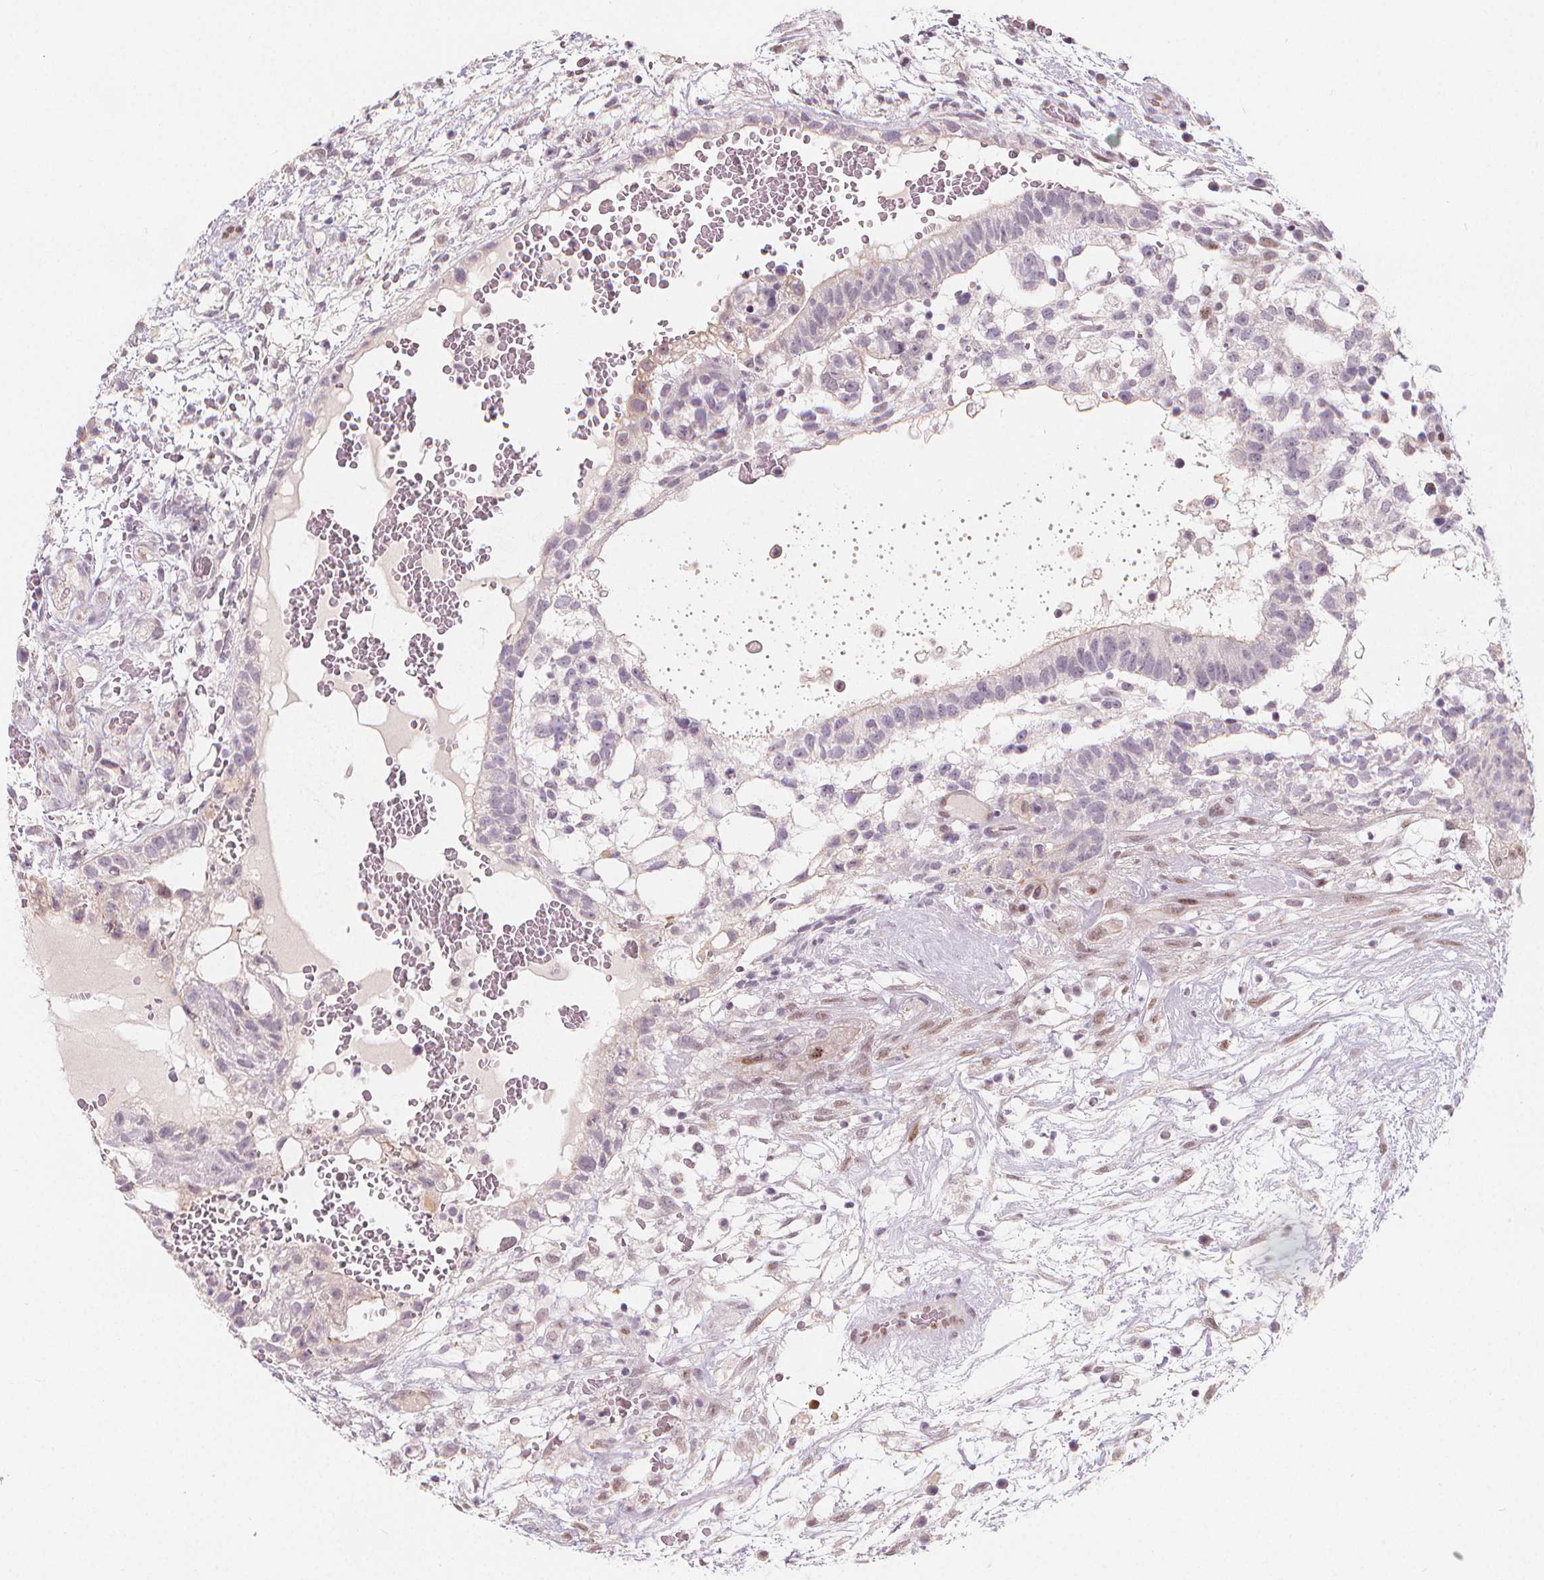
{"staining": {"intensity": "negative", "quantity": "none", "location": "none"}, "tissue": "testis cancer", "cell_type": "Tumor cells", "image_type": "cancer", "snomed": [{"axis": "morphology", "description": "Normal tissue, NOS"}, {"axis": "morphology", "description": "Carcinoma, Embryonal, NOS"}, {"axis": "topography", "description": "Testis"}], "caption": "The image displays no significant staining in tumor cells of testis cancer (embryonal carcinoma).", "gene": "DRC3", "patient": {"sex": "male", "age": 32}}